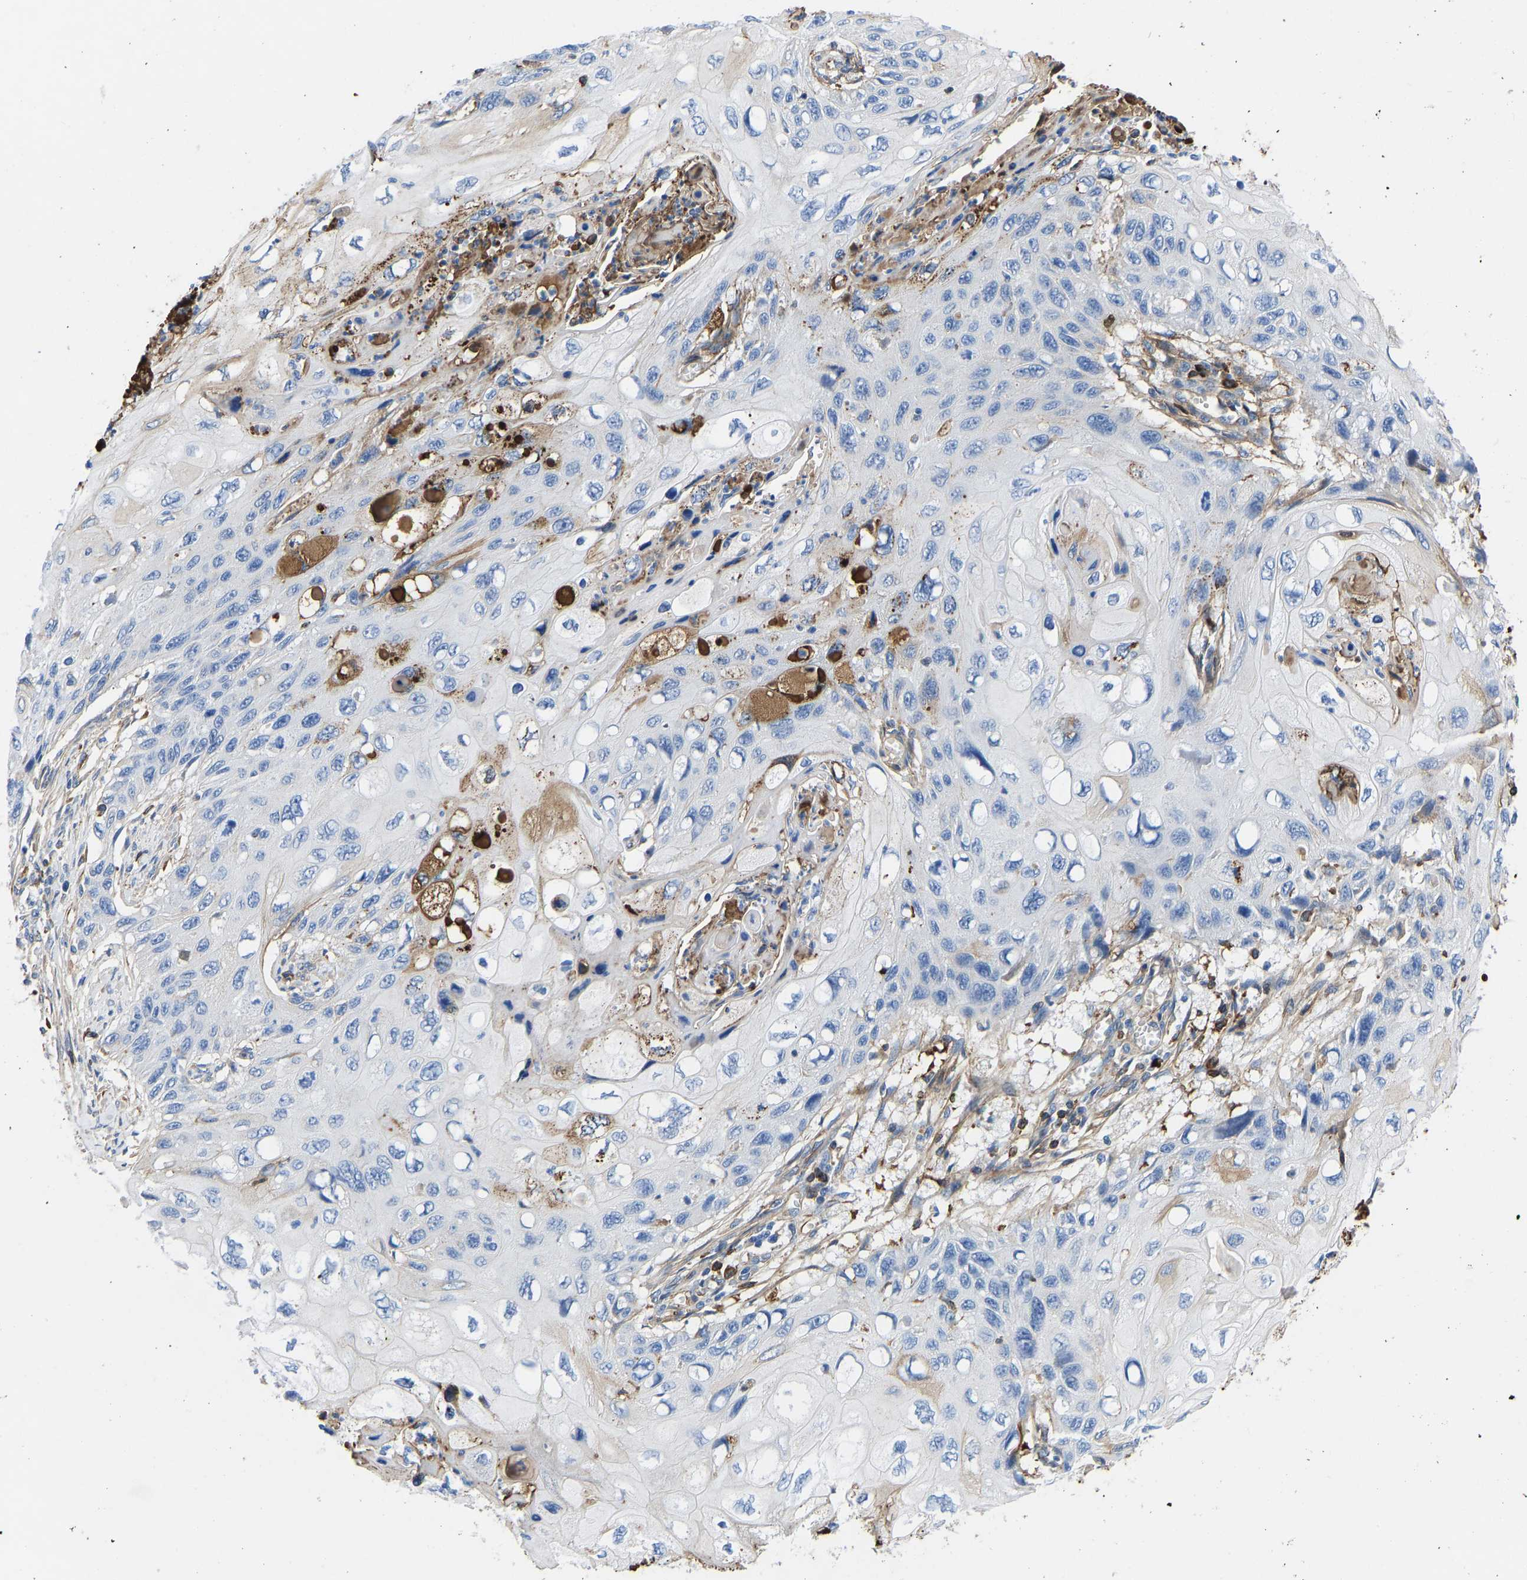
{"staining": {"intensity": "negative", "quantity": "none", "location": "none"}, "tissue": "cervical cancer", "cell_type": "Tumor cells", "image_type": "cancer", "snomed": [{"axis": "morphology", "description": "Squamous cell carcinoma, NOS"}, {"axis": "topography", "description": "Cervix"}], "caption": "Immunohistochemical staining of cervical squamous cell carcinoma reveals no significant staining in tumor cells.", "gene": "HSPG2", "patient": {"sex": "female", "age": 70}}